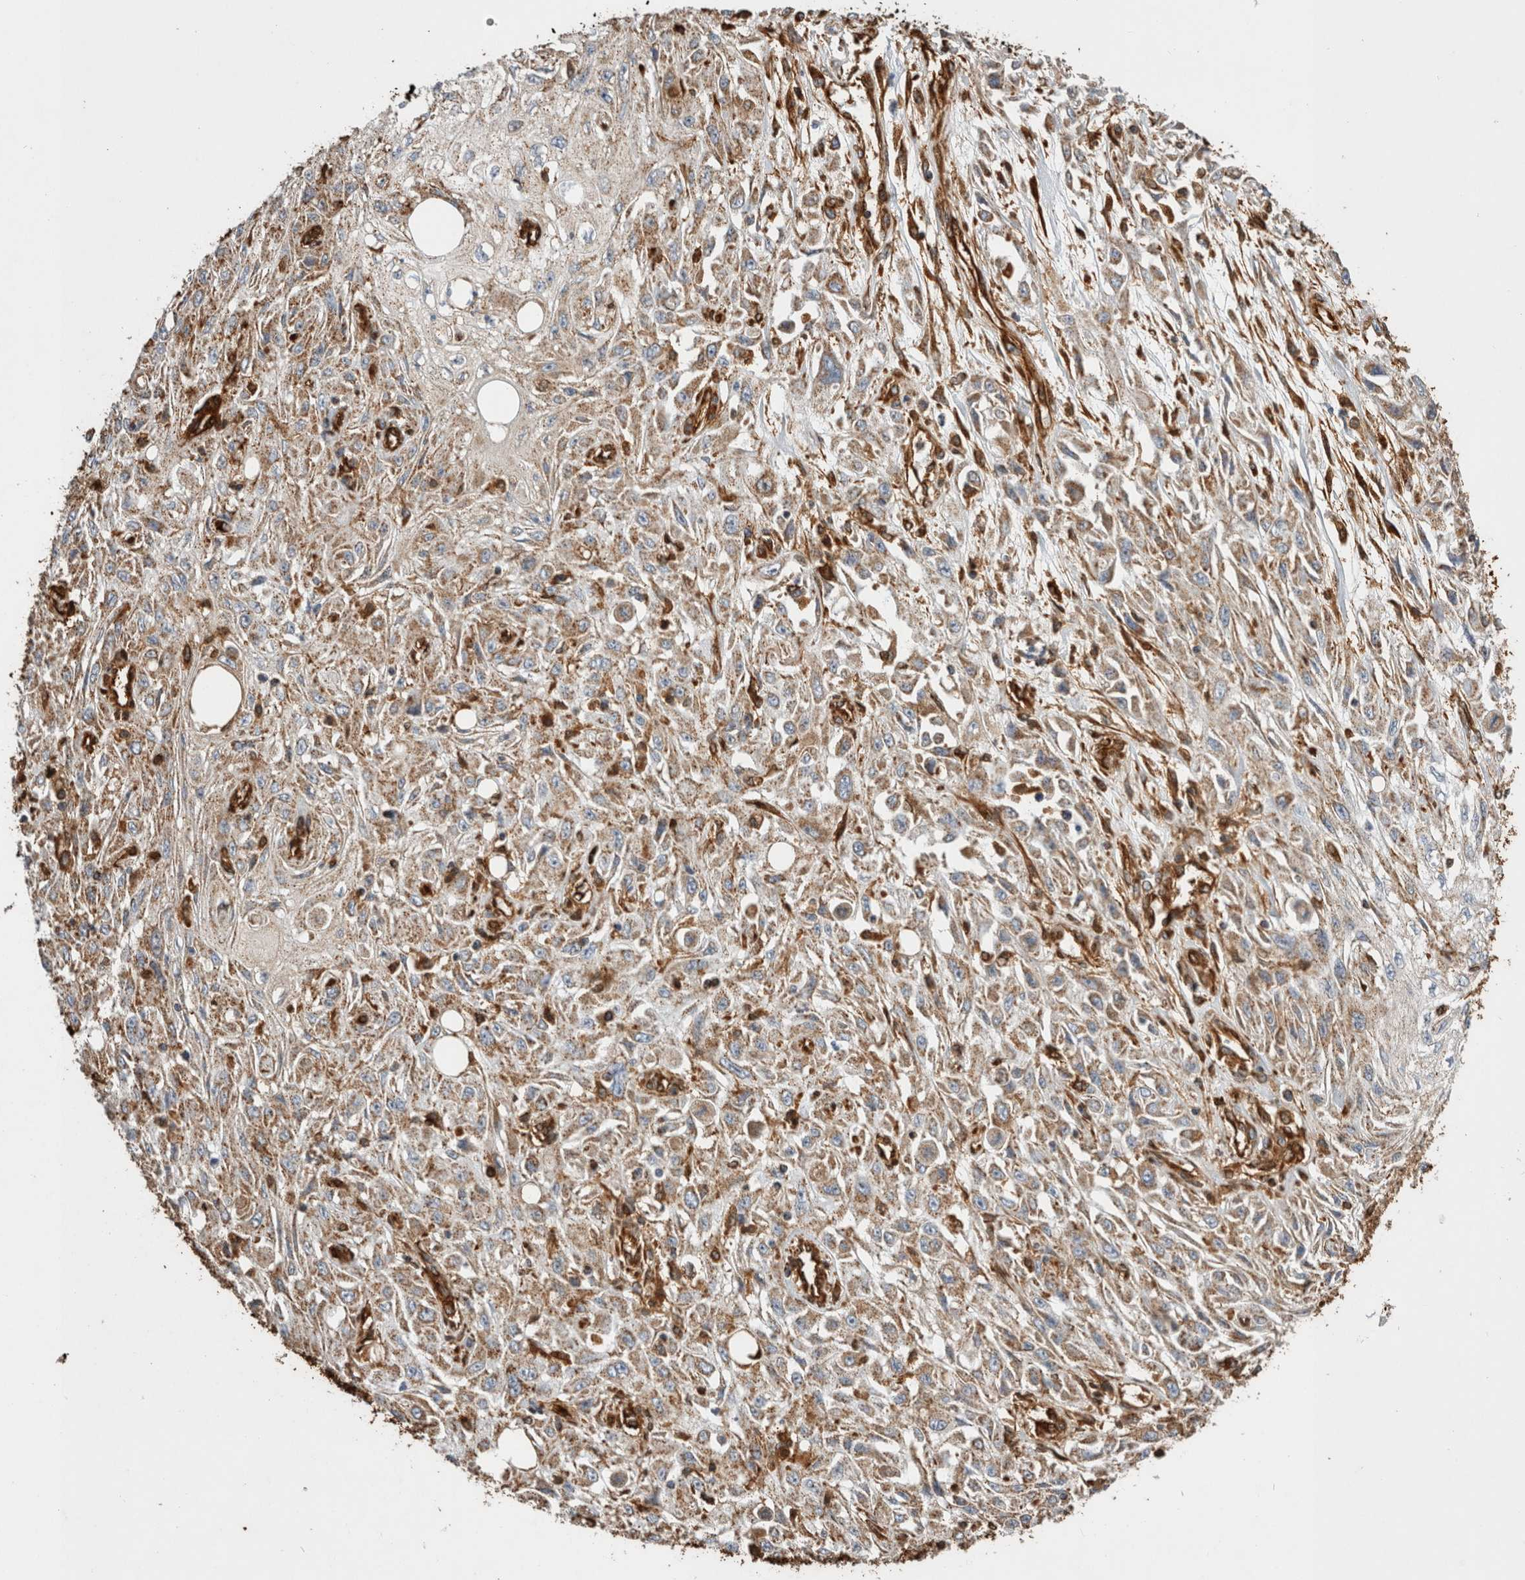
{"staining": {"intensity": "moderate", "quantity": ">75%", "location": "cytoplasmic/membranous"}, "tissue": "skin cancer", "cell_type": "Tumor cells", "image_type": "cancer", "snomed": [{"axis": "morphology", "description": "Squamous cell carcinoma, NOS"}, {"axis": "morphology", "description": "Squamous cell carcinoma, metastatic, NOS"}, {"axis": "topography", "description": "Skin"}, {"axis": "topography", "description": "Lymph node"}], "caption": "A photomicrograph showing moderate cytoplasmic/membranous positivity in about >75% of tumor cells in metastatic squamous cell carcinoma (skin), as visualized by brown immunohistochemical staining.", "gene": "ZNF397", "patient": {"sex": "male", "age": 75}}